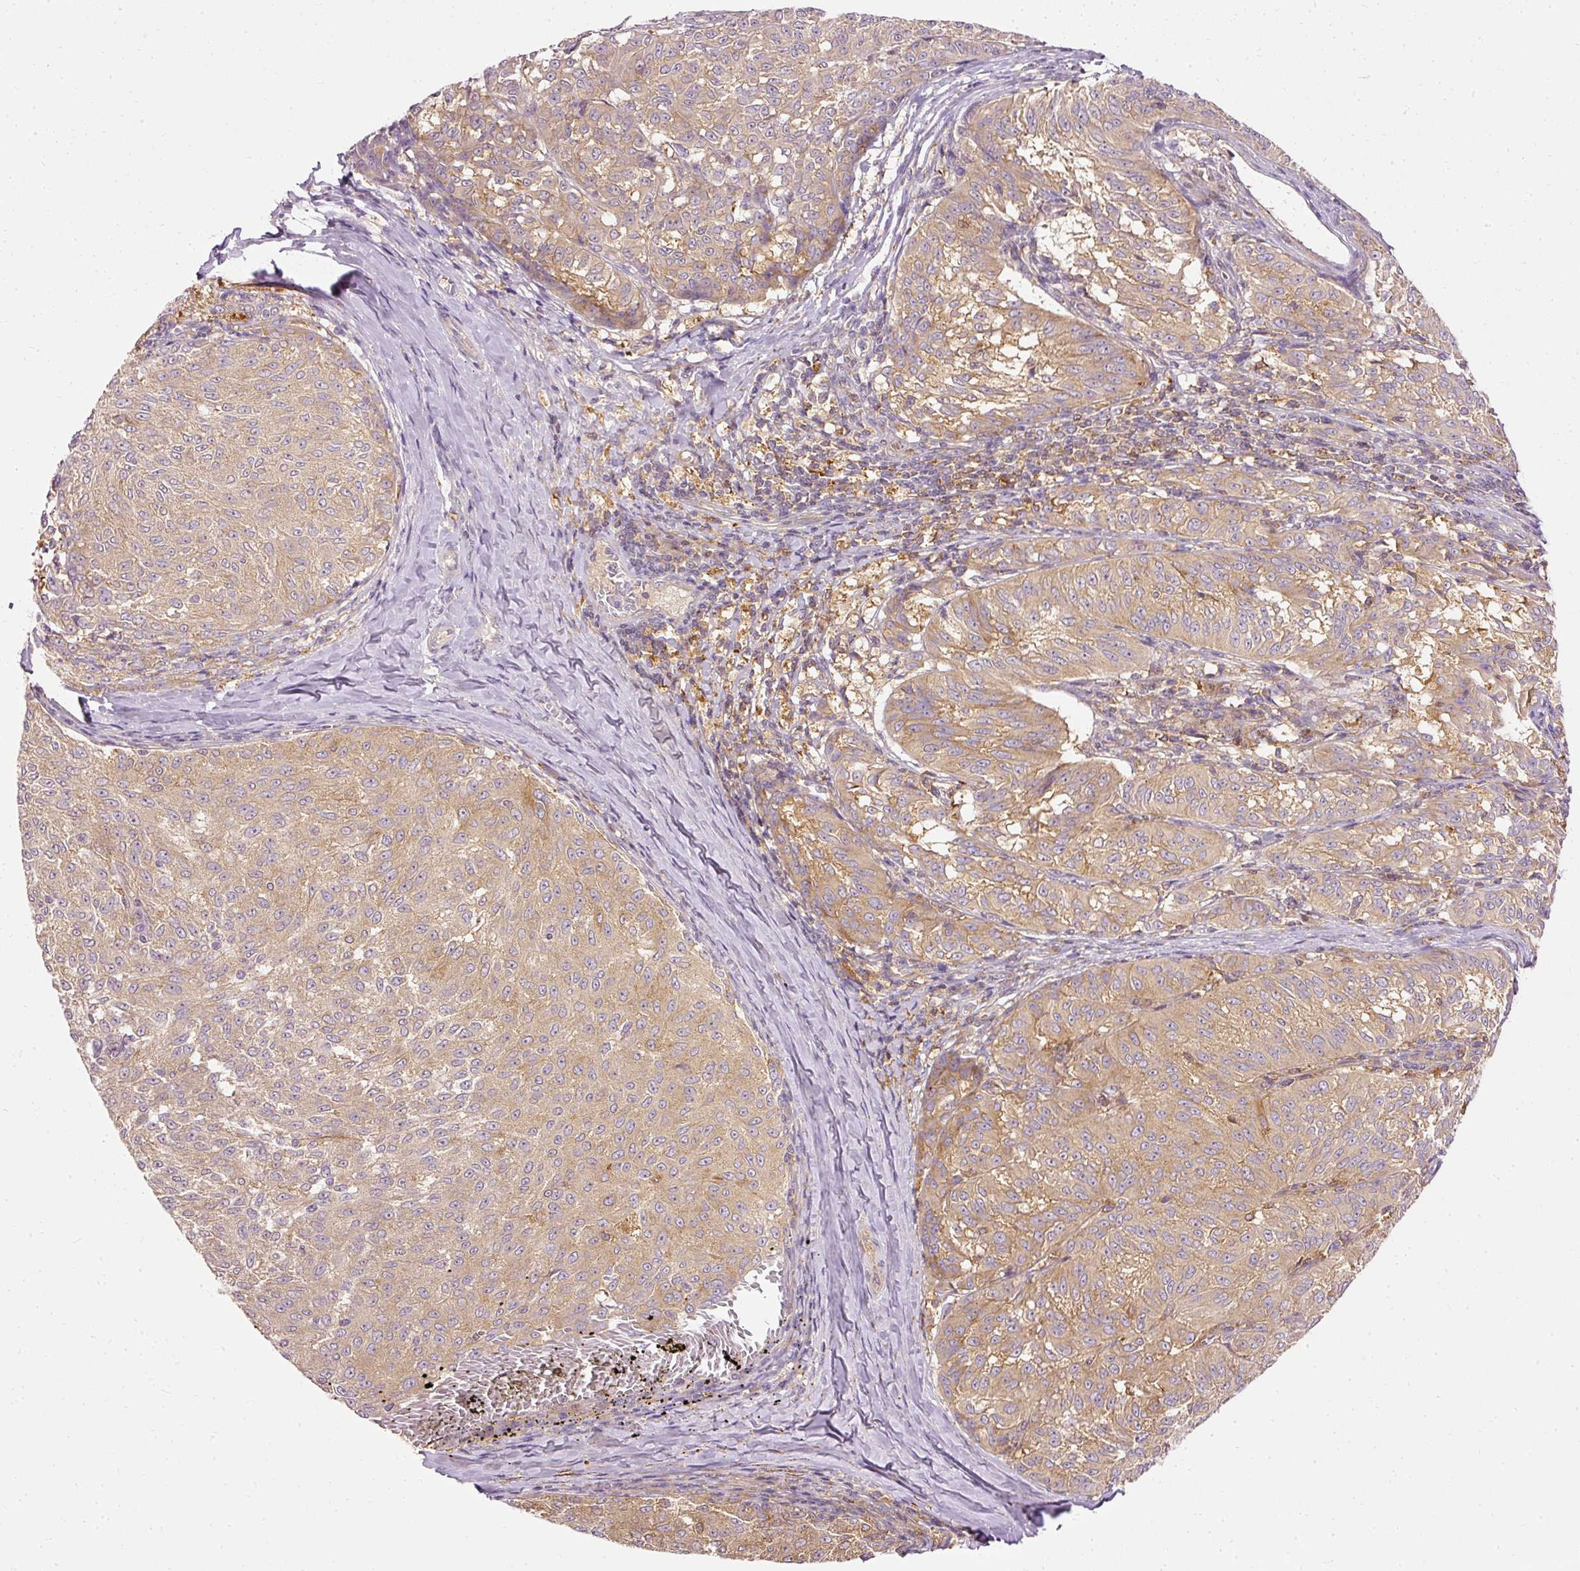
{"staining": {"intensity": "moderate", "quantity": "25%-75%", "location": "cytoplasmic/membranous"}, "tissue": "melanoma", "cell_type": "Tumor cells", "image_type": "cancer", "snomed": [{"axis": "morphology", "description": "Malignant melanoma, NOS"}, {"axis": "topography", "description": "Skin"}], "caption": "Immunohistochemical staining of malignant melanoma demonstrates medium levels of moderate cytoplasmic/membranous protein expression in approximately 25%-75% of tumor cells. (Stains: DAB (3,3'-diaminobenzidine) in brown, nuclei in blue, Microscopy: brightfield microscopy at high magnification).", "gene": "ARMH3", "patient": {"sex": "female", "age": 72}}